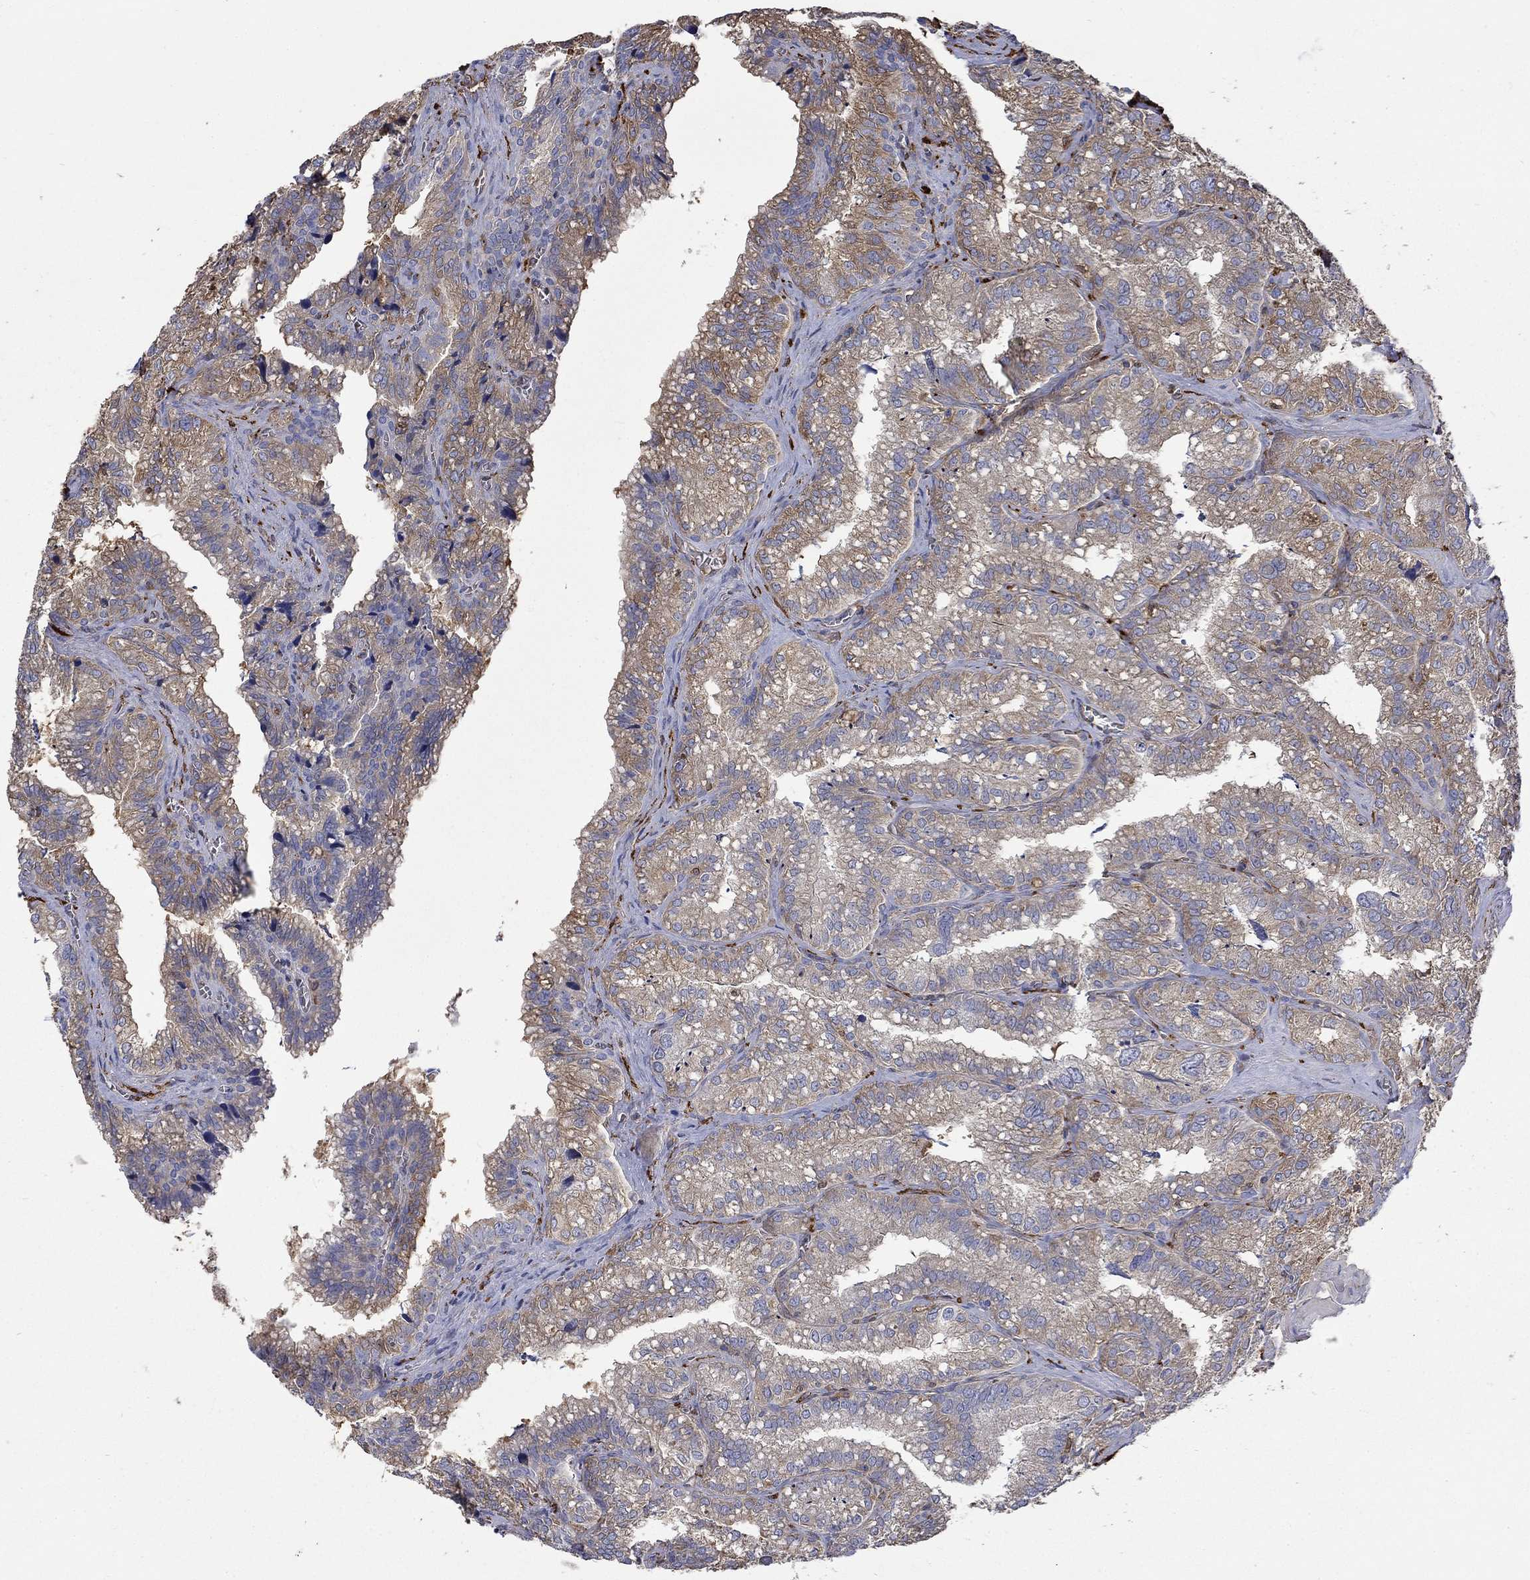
{"staining": {"intensity": "weak", "quantity": "25%-75%", "location": "cytoplasmic/membranous"}, "tissue": "seminal vesicle", "cell_type": "Glandular cells", "image_type": "normal", "snomed": [{"axis": "morphology", "description": "Normal tissue, NOS"}, {"axis": "topography", "description": "Seminal veicle"}], "caption": "Immunohistochemical staining of benign seminal vesicle reveals 25%-75% levels of weak cytoplasmic/membranous protein staining in approximately 25%-75% of glandular cells.", "gene": "DPYSL2", "patient": {"sex": "male", "age": 57}}